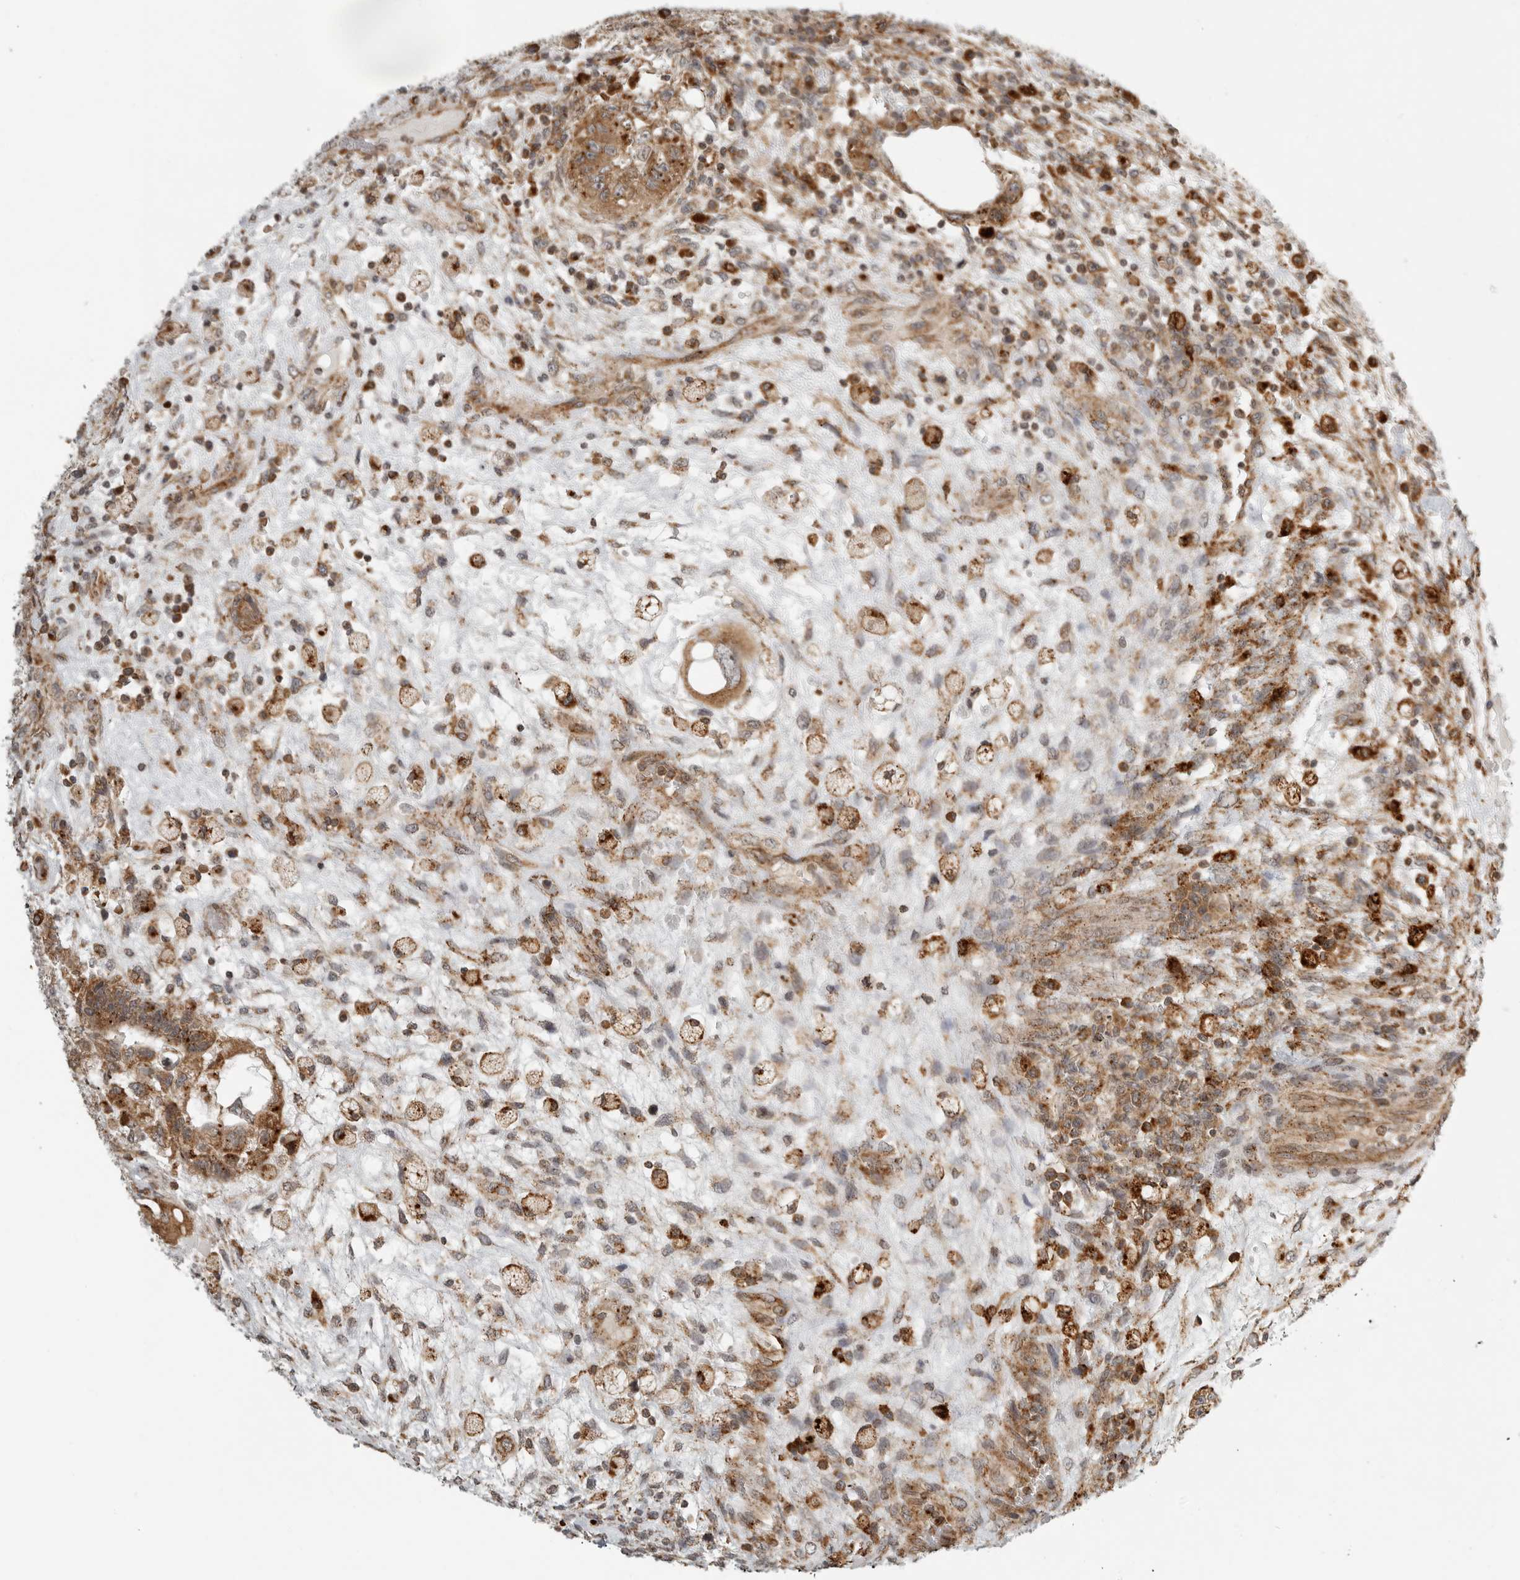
{"staining": {"intensity": "moderate", "quantity": ">75%", "location": "cytoplasmic/membranous"}, "tissue": "testis cancer", "cell_type": "Tumor cells", "image_type": "cancer", "snomed": [{"axis": "morphology", "description": "Carcinoma, Embryonal, NOS"}, {"axis": "topography", "description": "Testis"}], "caption": "Immunohistochemical staining of human testis embryonal carcinoma shows medium levels of moderate cytoplasmic/membranous protein staining in about >75% of tumor cells.", "gene": "IDUA", "patient": {"sex": "male", "age": 36}}